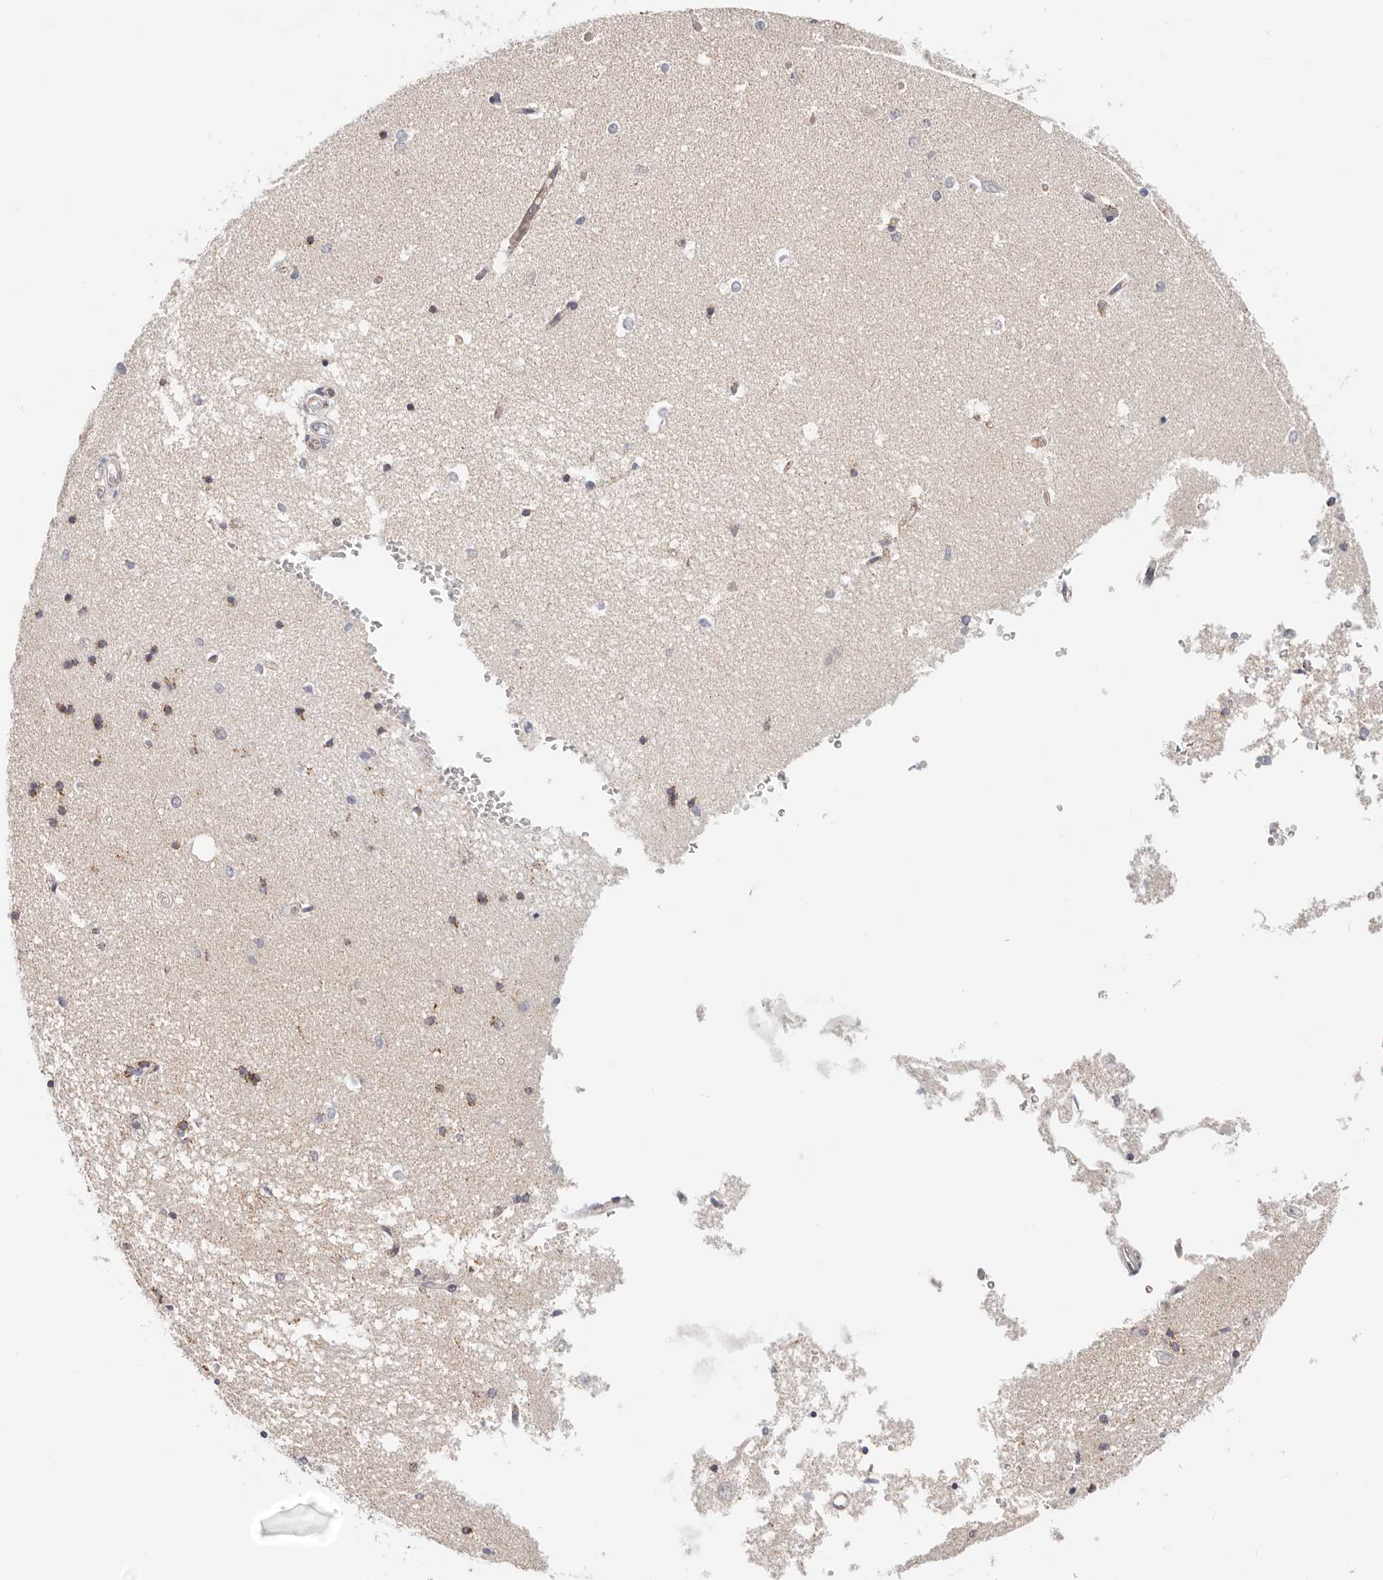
{"staining": {"intensity": "moderate", "quantity": "25%-75%", "location": "cytoplasmic/membranous"}, "tissue": "hippocampus", "cell_type": "Glial cells", "image_type": "normal", "snomed": [{"axis": "morphology", "description": "Normal tissue, NOS"}, {"axis": "topography", "description": "Hippocampus"}], "caption": "A micrograph of hippocampus stained for a protein displays moderate cytoplasmic/membranous brown staining in glial cells.", "gene": "AFDN", "patient": {"sex": "male", "age": 45}}